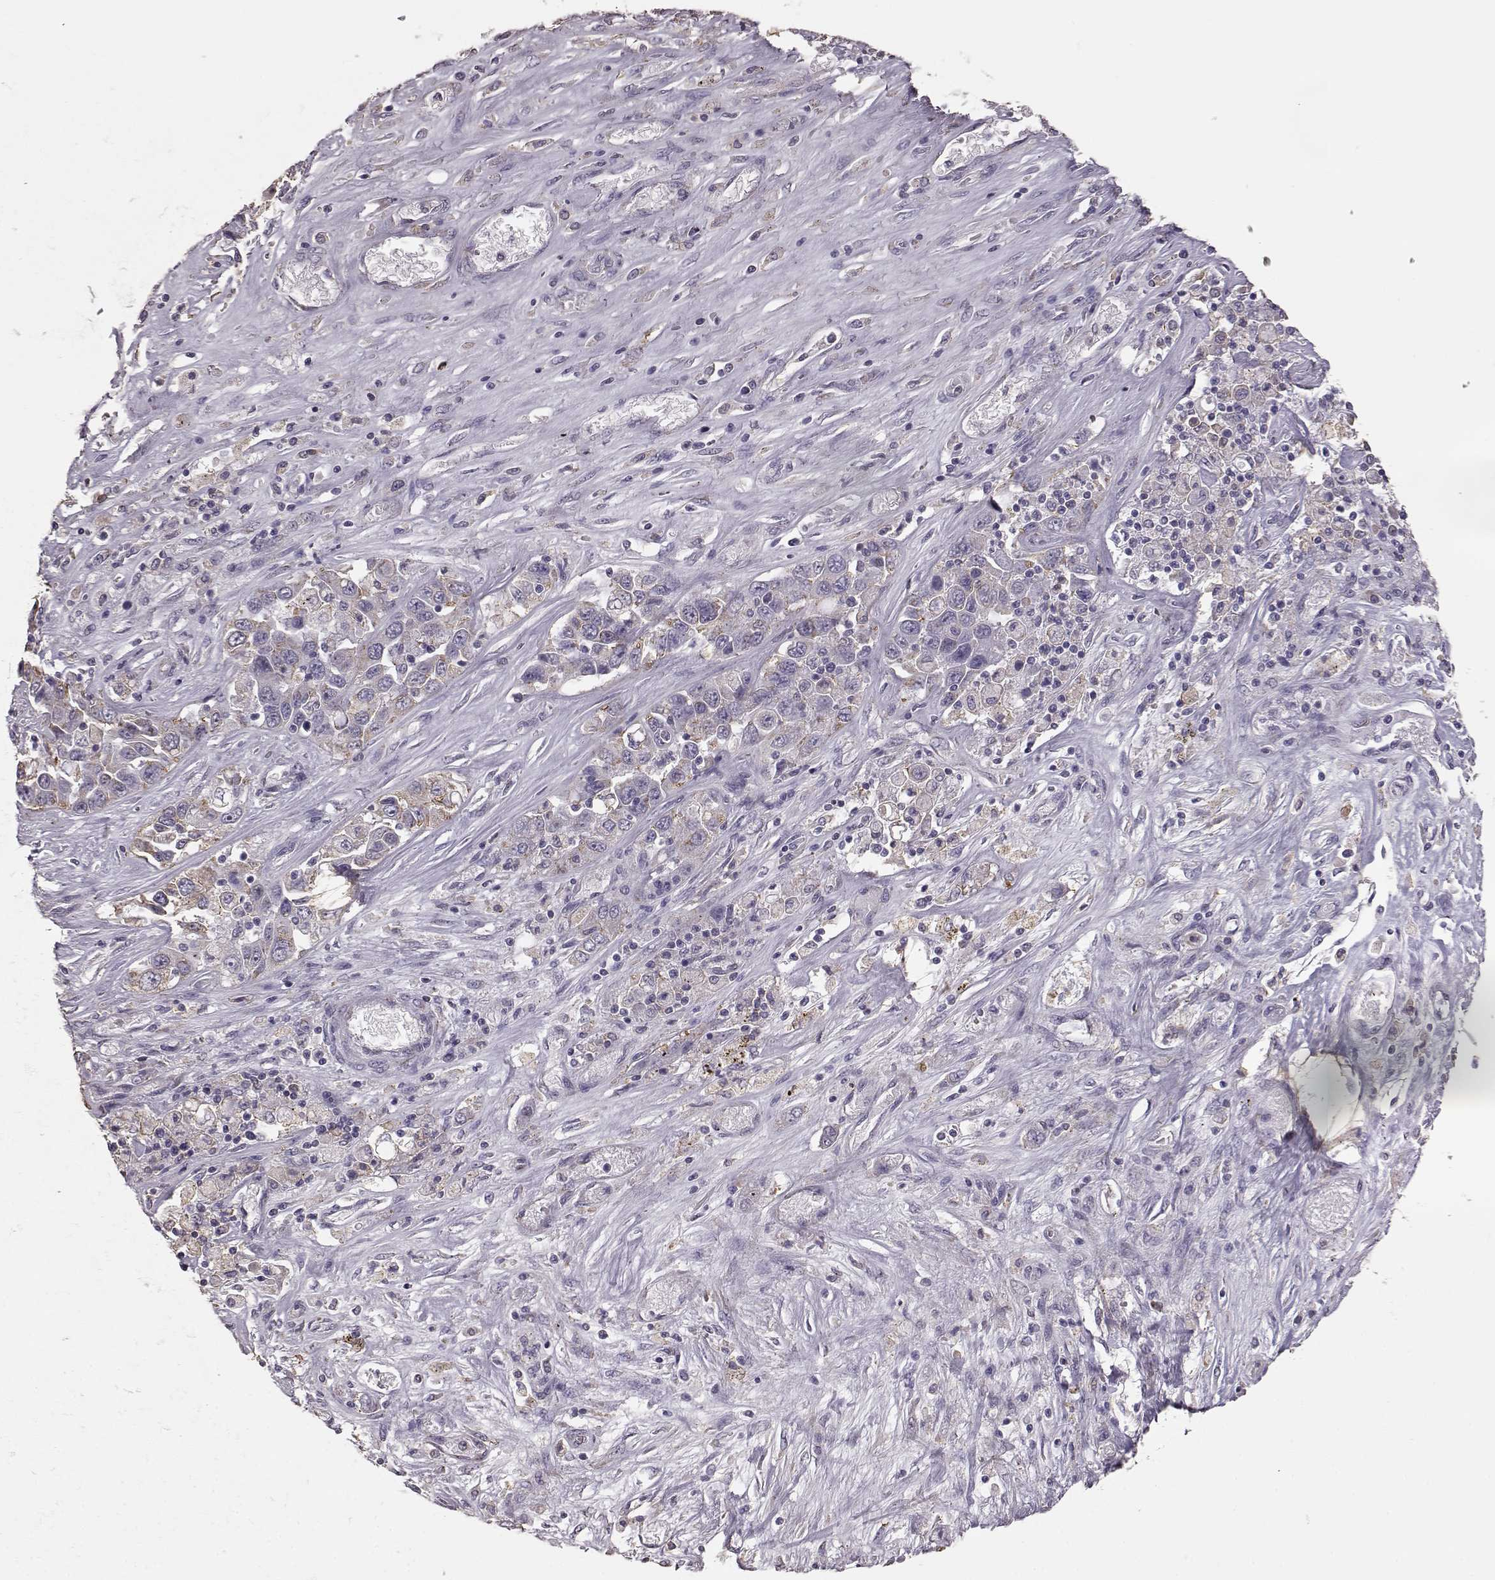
{"staining": {"intensity": "weak", "quantity": "<25%", "location": "cytoplasmic/membranous"}, "tissue": "liver cancer", "cell_type": "Tumor cells", "image_type": "cancer", "snomed": [{"axis": "morphology", "description": "Cholangiocarcinoma"}, {"axis": "topography", "description": "Liver"}], "caption": "Immunohistochemistry (IHC) histopathology image of neoplastic tissue: liver cancer (cholangiocarcinoma) stained with DAB reveals no significant protein positivity in tumor cells.", "gene": "GABRG3", "patient": {"sex": "female", "age": 52}}